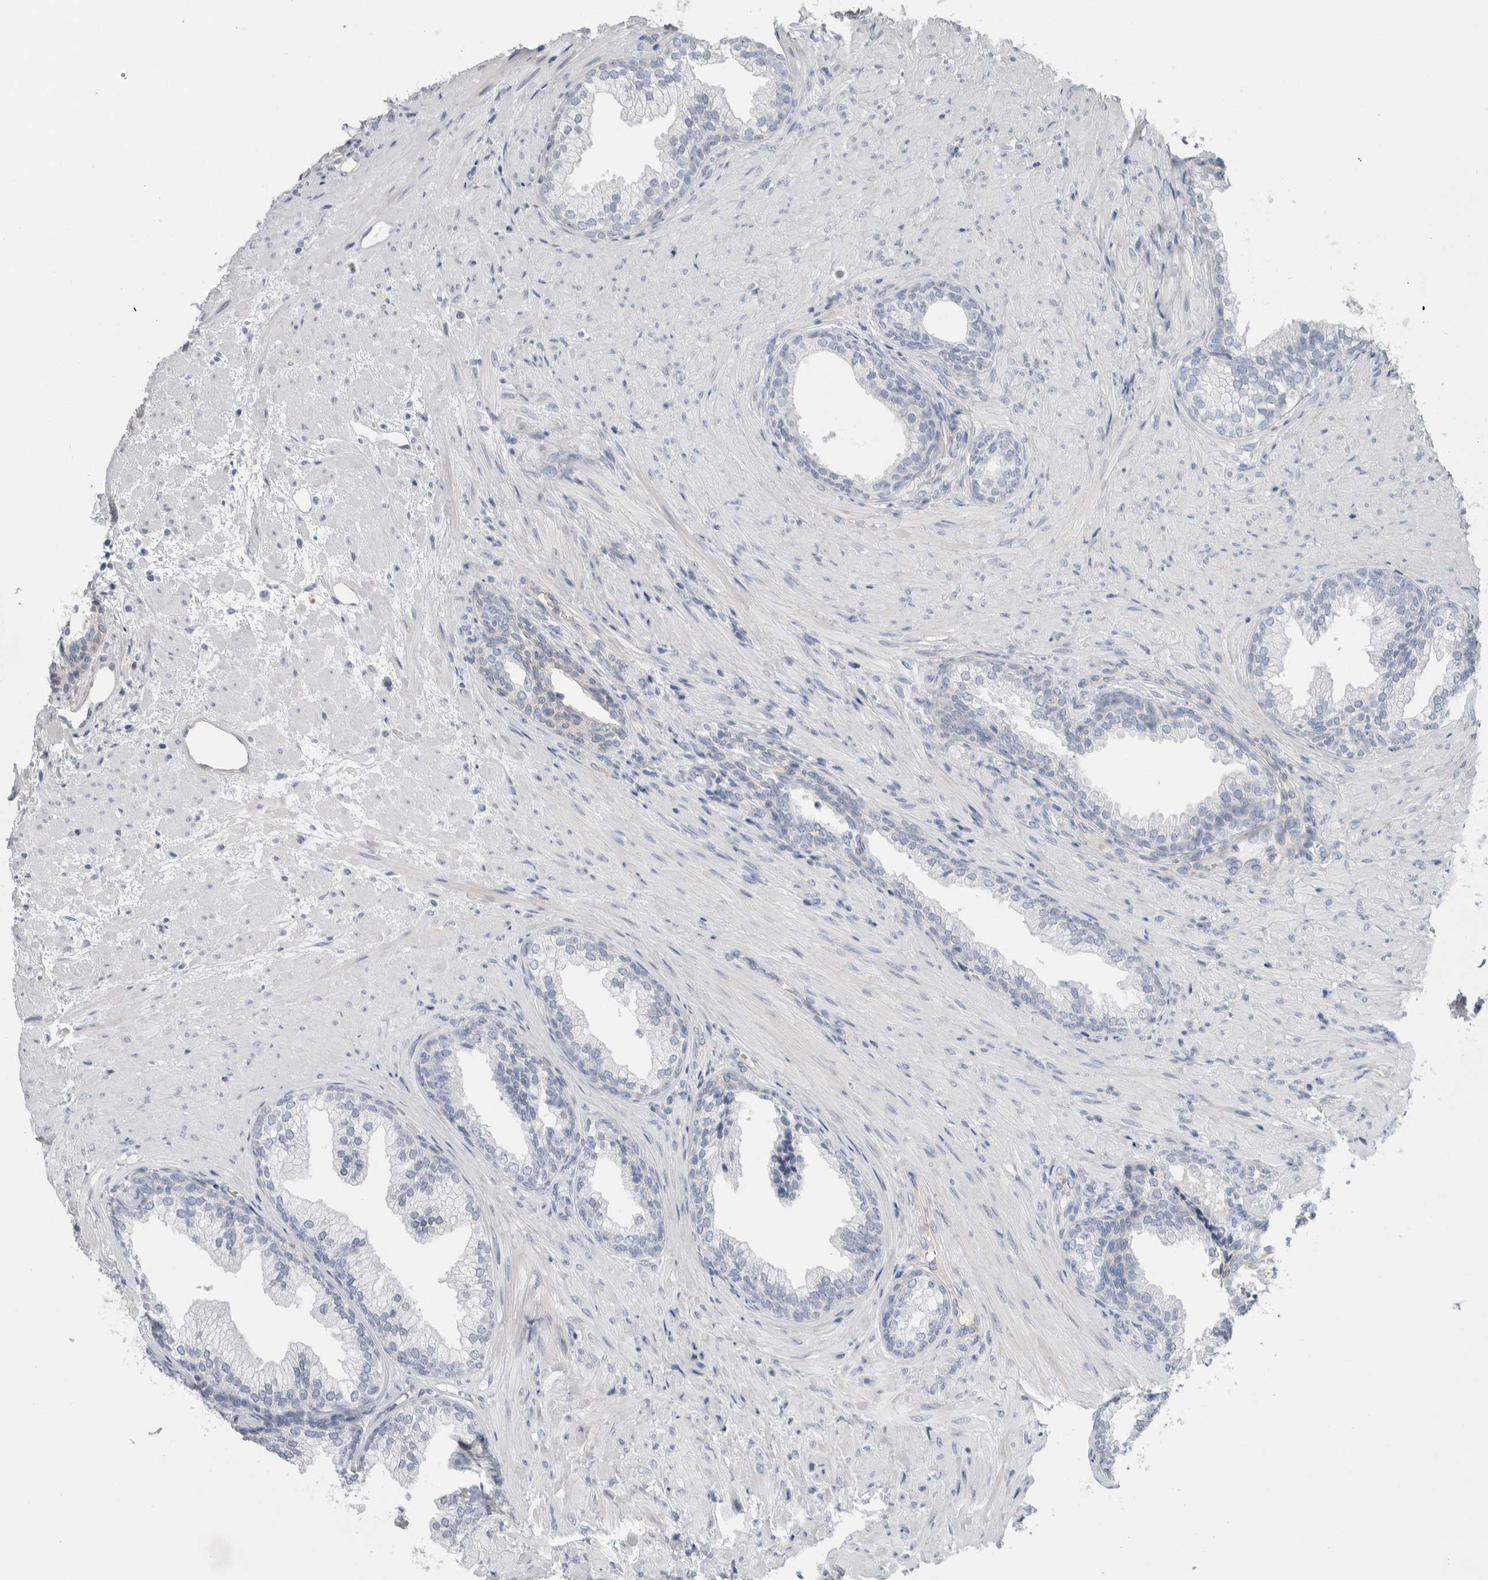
{"staining": {"intensity": "negative", "quantity": "none", "location": "none"}, "tissue": "prostate", "cell_type": "Glandular cells", "image_type": "normal", "snomed": [{"axis": "morphology", "description": "Normal tissue, NOS"}, {"axis": "topography", "description": "Prostate"}], "caption": "Immunohistochemistry (IHC) of benign human prostate displays no expression in glandular cells.", "gene": "CD55", "patient": {"sex": "male", "age": 76}}